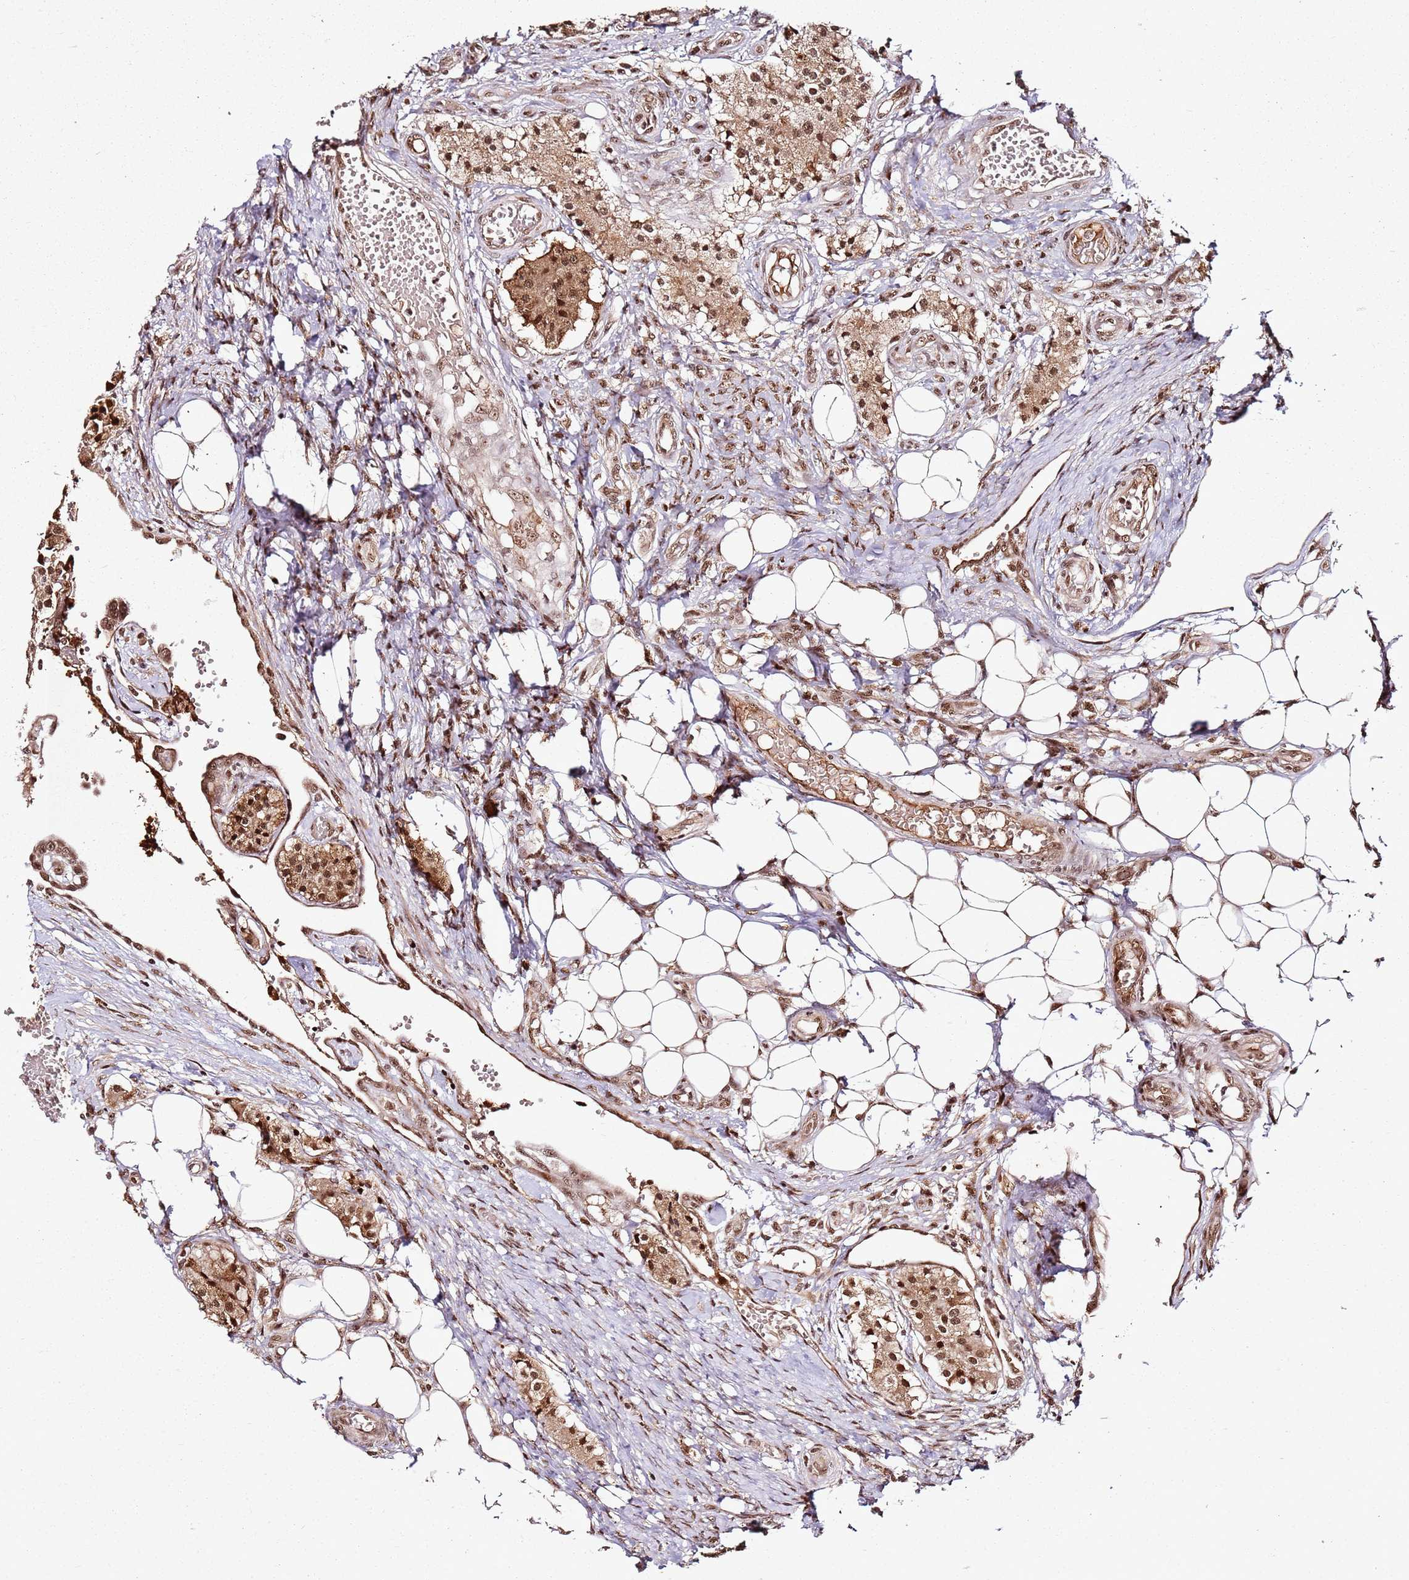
{"staining": {"intensity": "strong", "quantity": ">75%", "location": "nuclear"}, "tissue": "carcinoid", "cell_type": "Tumor cells", "image_type": "cancer", "snomed": [{"axis": "morphology", "description": "Carcinoid, malignant, NOS"}, {"axis": "topography", "description": "Colon"}], "caption": "Tumor cells exhibit high levels of strong nuclear positivity in about >75% of cells in malignant carcinoid.", "gene": "XRN2", "patient": {"sex": "female", "age": 52}}